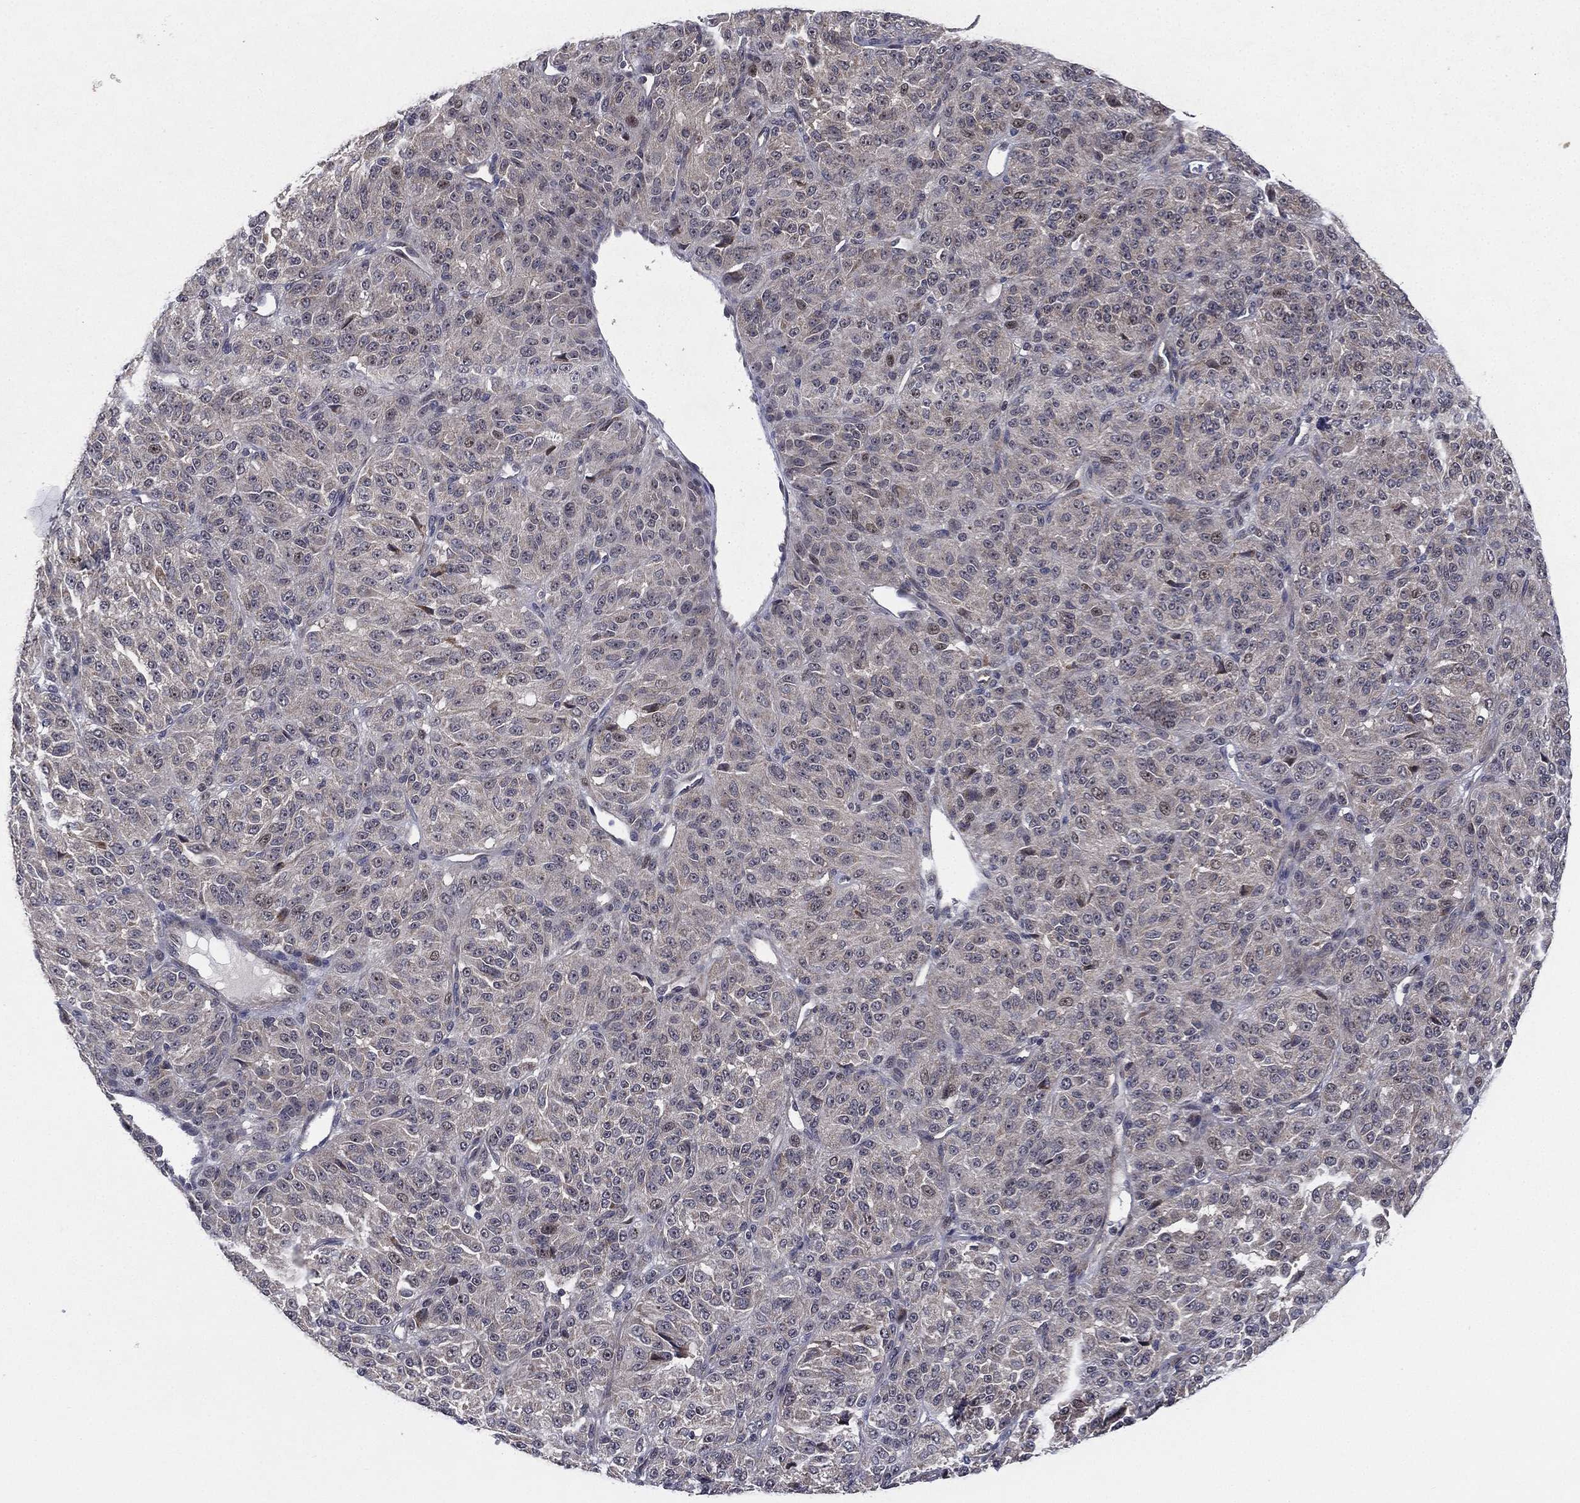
{"staining": {"intensity": "negative", "quantity": "none", "location": "none"}, "tissue": "melanoma", "cell_type": "Tumor cells", "image_type": "cancer", "snomed": [{"axis": "morphology", "description": "Malignant melanoma, Metastatic site"}, {"axis": "topography", "description": "Brain"}], "caption": "This is an immunohistochemistry (IHC) image of melanoma. There is no positivity in tumor cells.", "gene": "KAT14", "patient": {"sex": "female", "age": 56}}